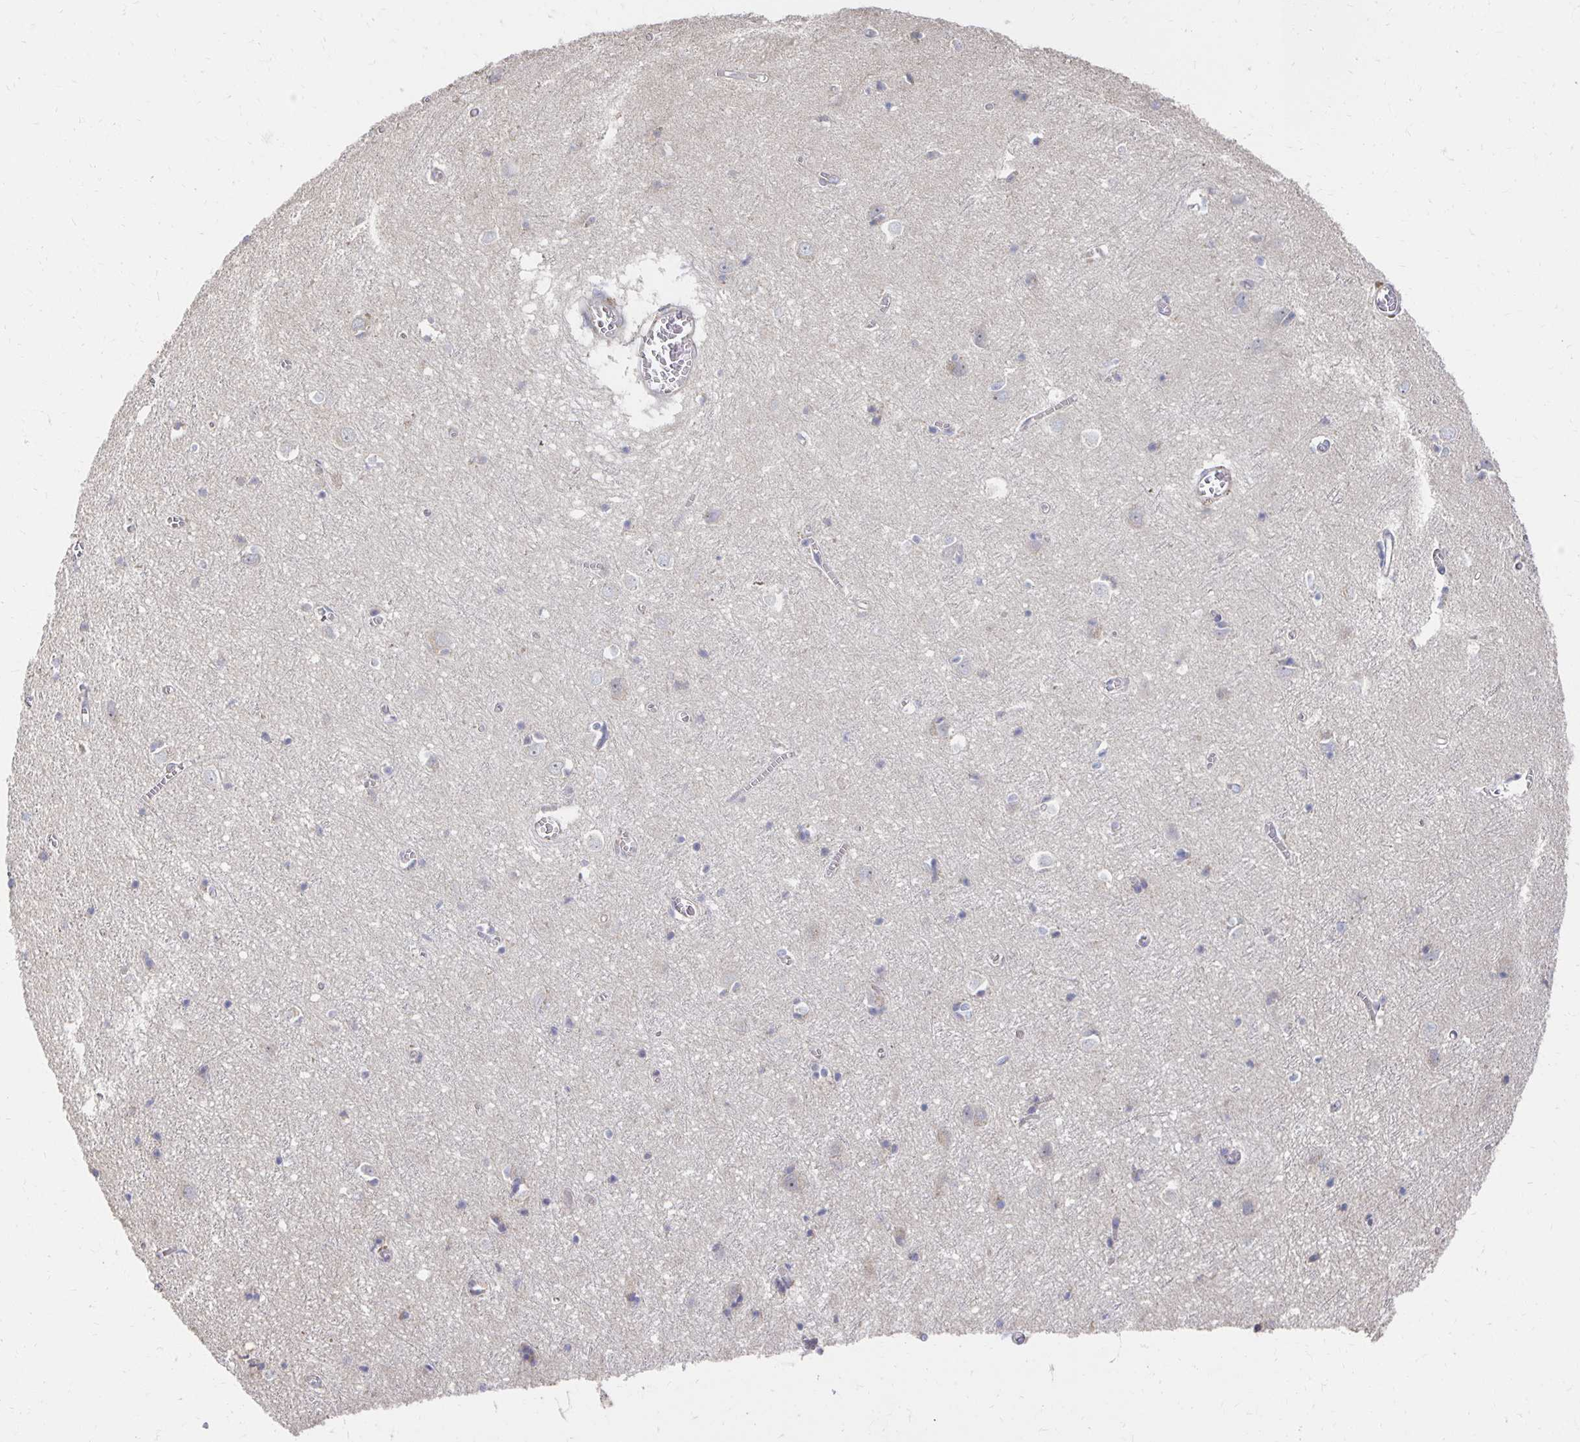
{"staining": {"intensity": "negative", "quantity": "none", "location": "none"}, "tissue": "cerebral cortex", "cell_type": "Endothelial cells", "image_type": "normal", "snomed": [{"axis": "morphology", "description": "Normal tissue, NOS"}, {"axis": "topography", "description": "Cerebral cortex"}], "caption": "Immunohistochemistry photomicrograph of unremarkable cerebral cortex: human cerebral cortex stained with DAB reveals no significant protein staining in endothelial cells. (Stains: DAB (3,3'-diaminobenzidine) immunohistochemistry with hematoxylin counter stain, Microscopy: brightfield microscopy at high magnification).", "gene": "NKX2", "patient": {"sex": "male", "age": 70}}